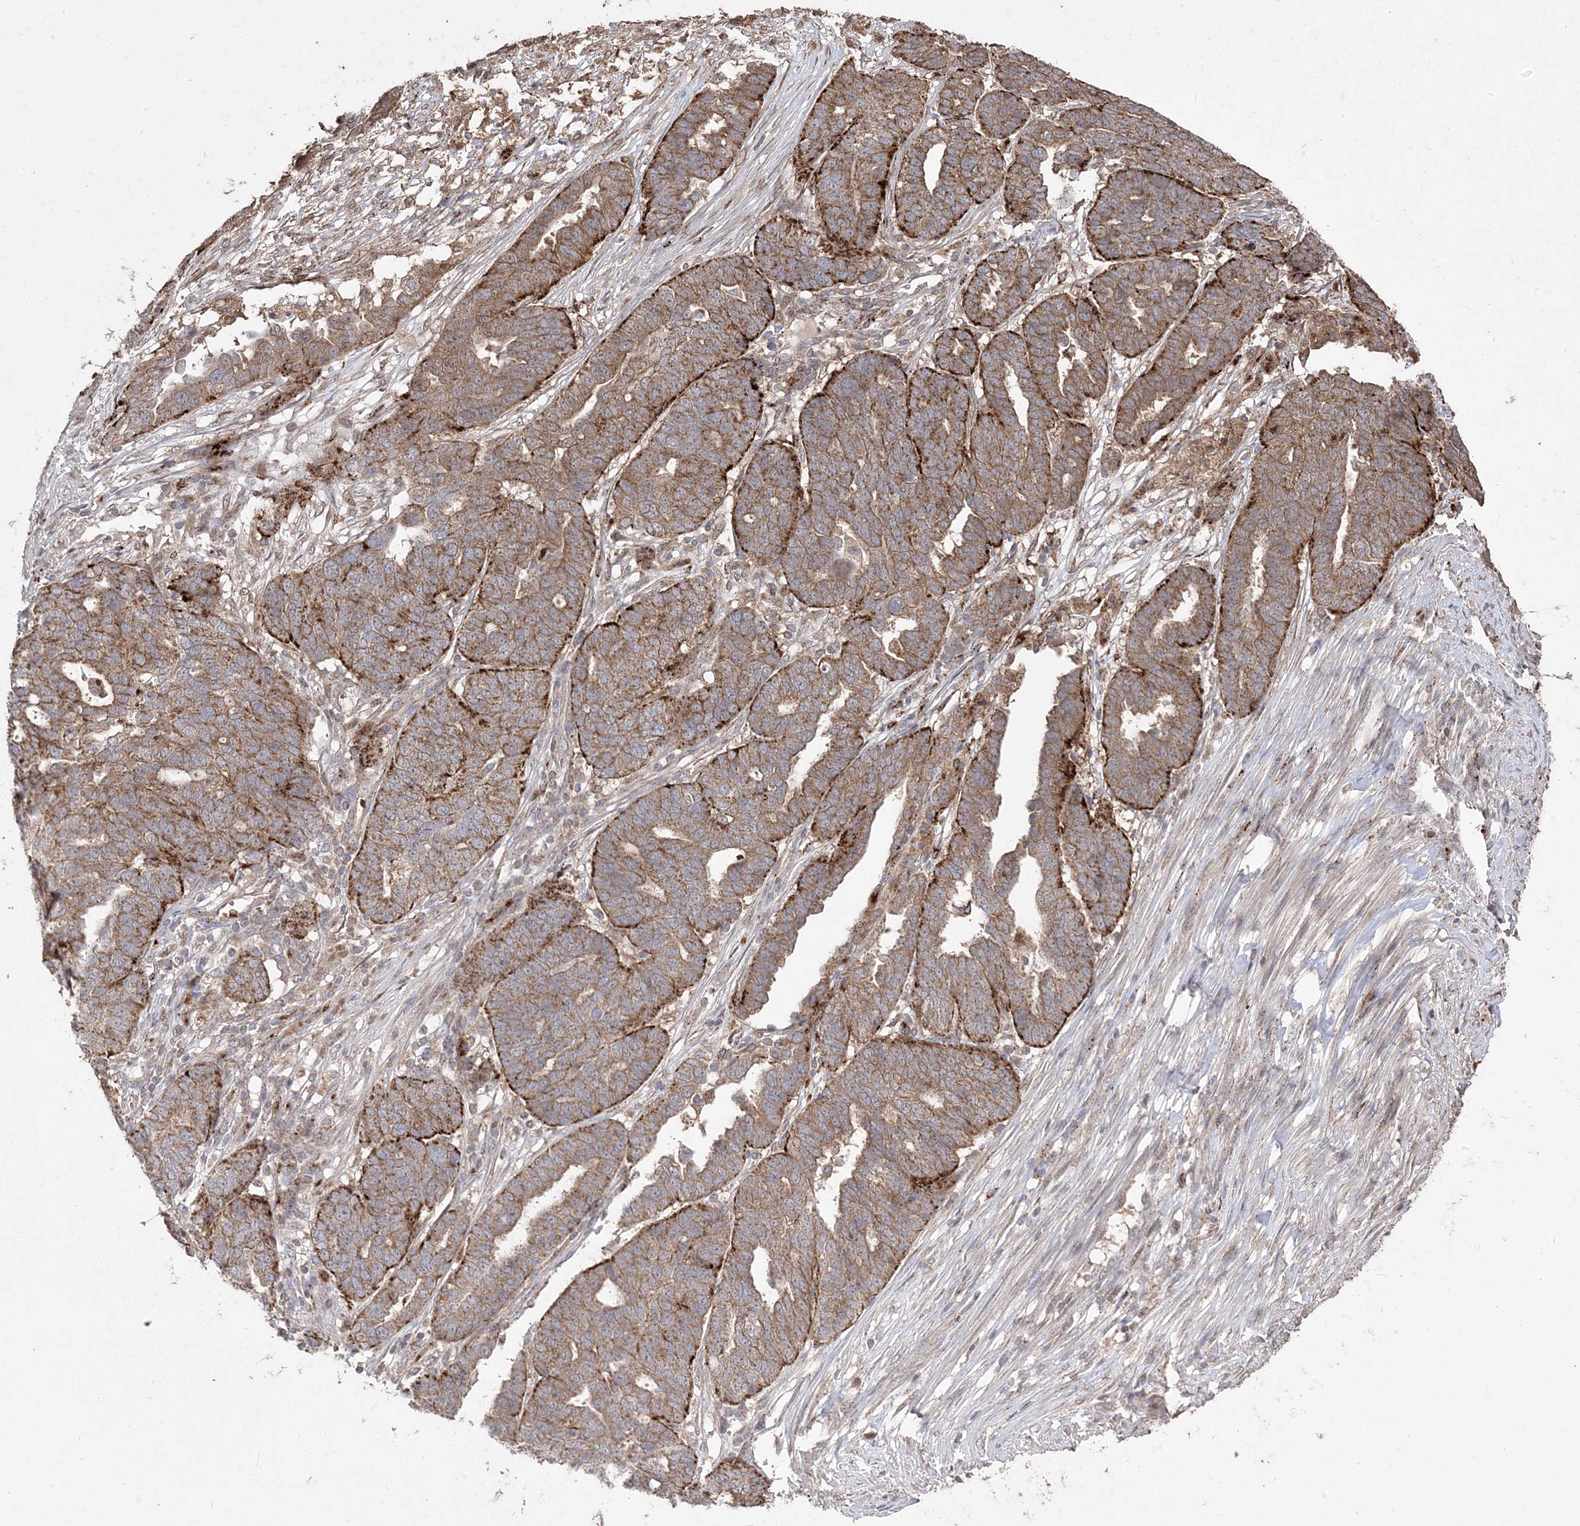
{"staining": {"intensity": "strong", "quantity": ">75%", "location": "cytoplasmic/membranous"}, "tissue": "ovarian cancer", "cell_type": "Tumor cells", "image_type": "cancer", "snomed": [{"axis": "morphology", "description": "Cystadenocarcinoma, serous, NOS"}, {"axis": "topography", "description": "Ovary"}], "caption": "The immunohistochemical stain shows strong cytoplasmic/membranous staining in tumor cells of serous cystadenocarcinoma (ovarian) tissue. Ihc stains the protein of interest in brown and the nuclei are stained blue.", "gene": "PPOX", "patient": {"sex": "female", "age": 59}}